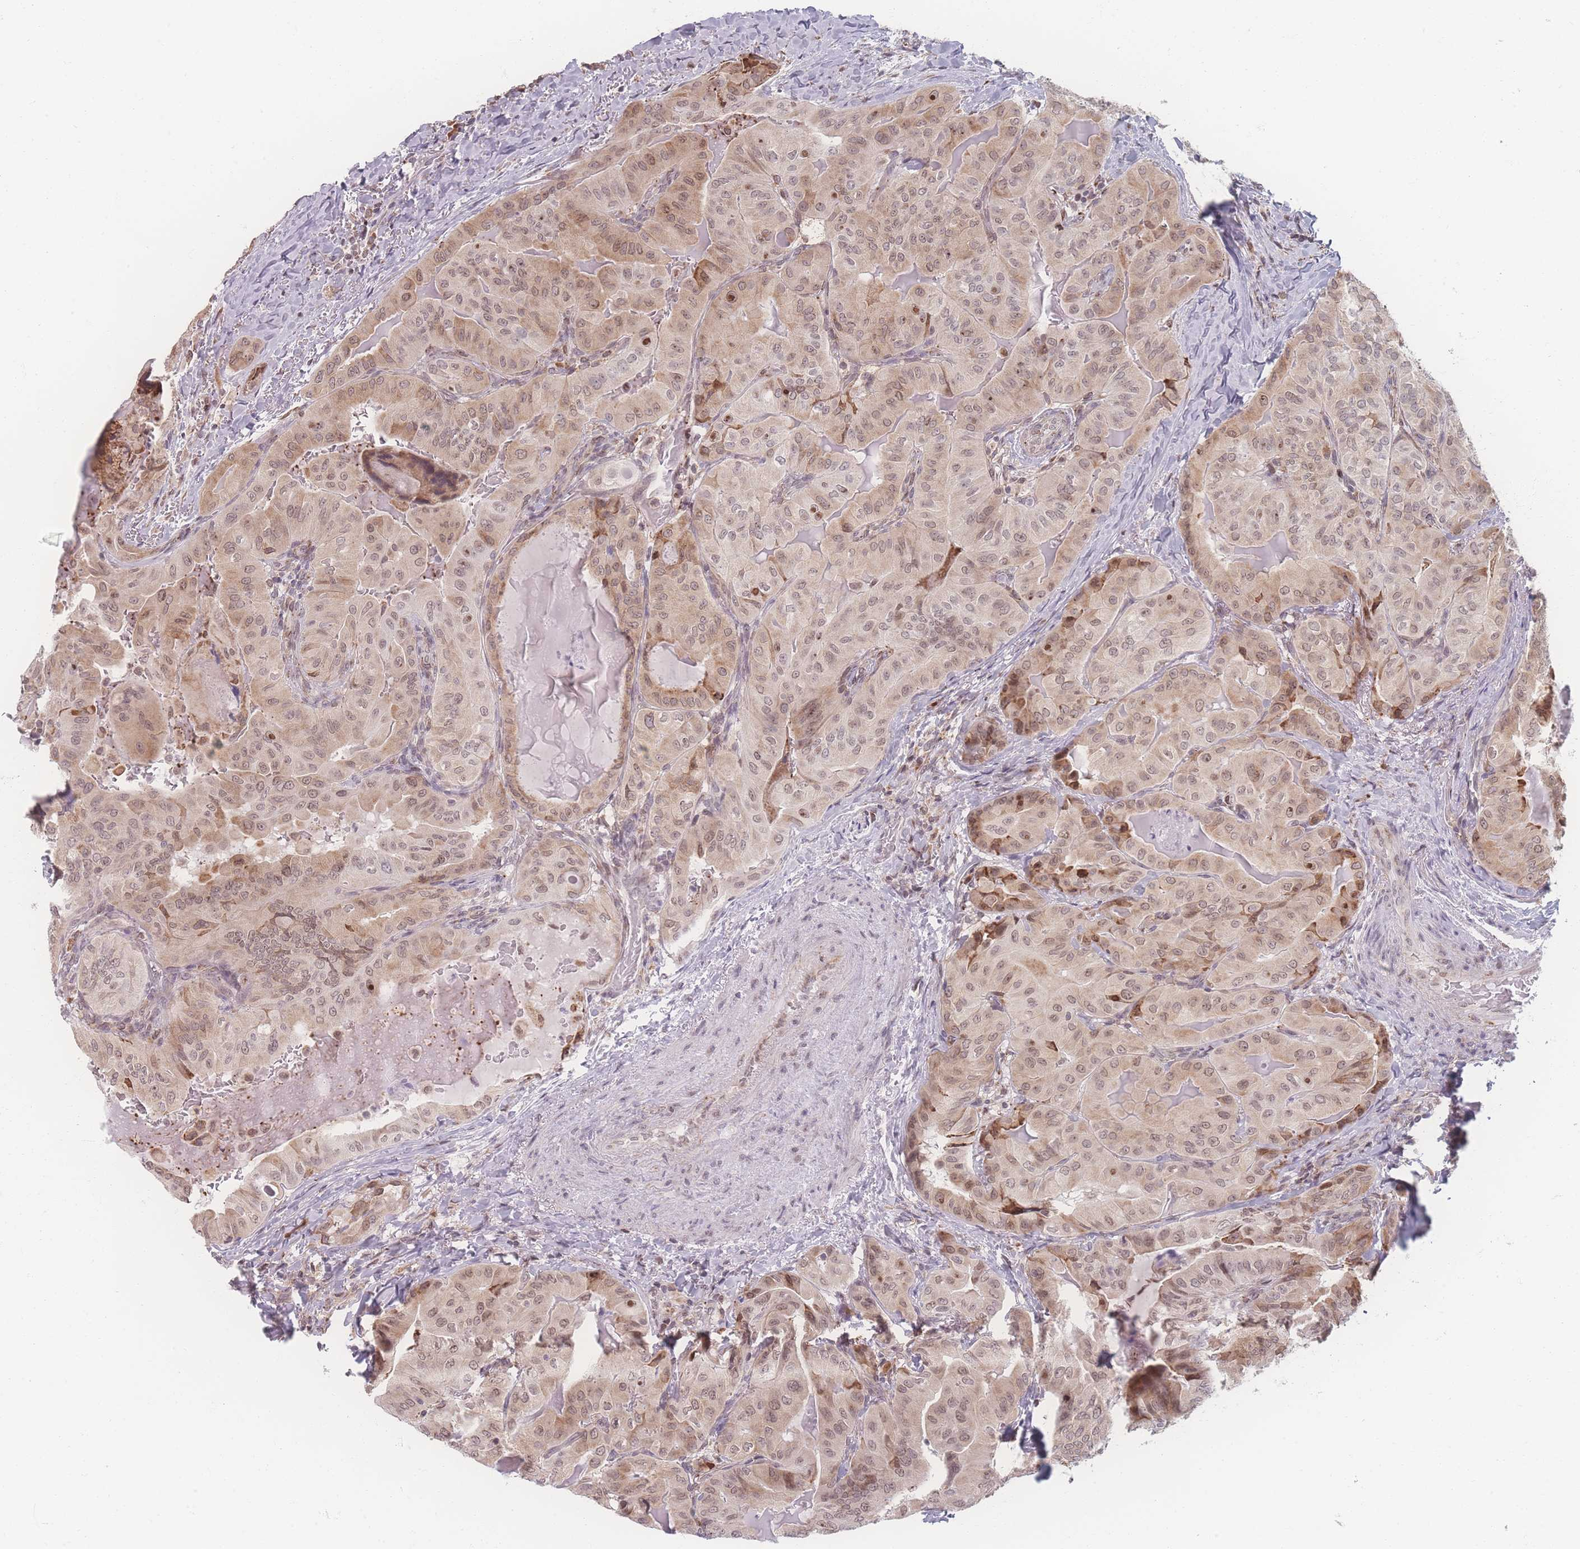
{"staining": {"intensity": "moderate", "quantity": ">75%", "location": "cytoplasmic/membranous,nuclear"}, "tissue": "thyroid cancer", "cell_type": "Tumor cells", "image_type": "cancer", "snomed": [{"axis": "morphology", "description": "Papillary adenocarcinoma, NOS"}, {"axis": "topography", "description": "Thyroid gland"}], "caption": "Protein expression analysis of human thyroid cancer (papillary adenocarcinoma) reveals moderate cytoplasmic/membranous and nuclear positivity in approximately >75% of tumor cells. Ihc stains the protein of interest in brown and the nuclei are stained blue.", "gene": "ZC3H13", "patient": {"sex": "female", "age": 68}}